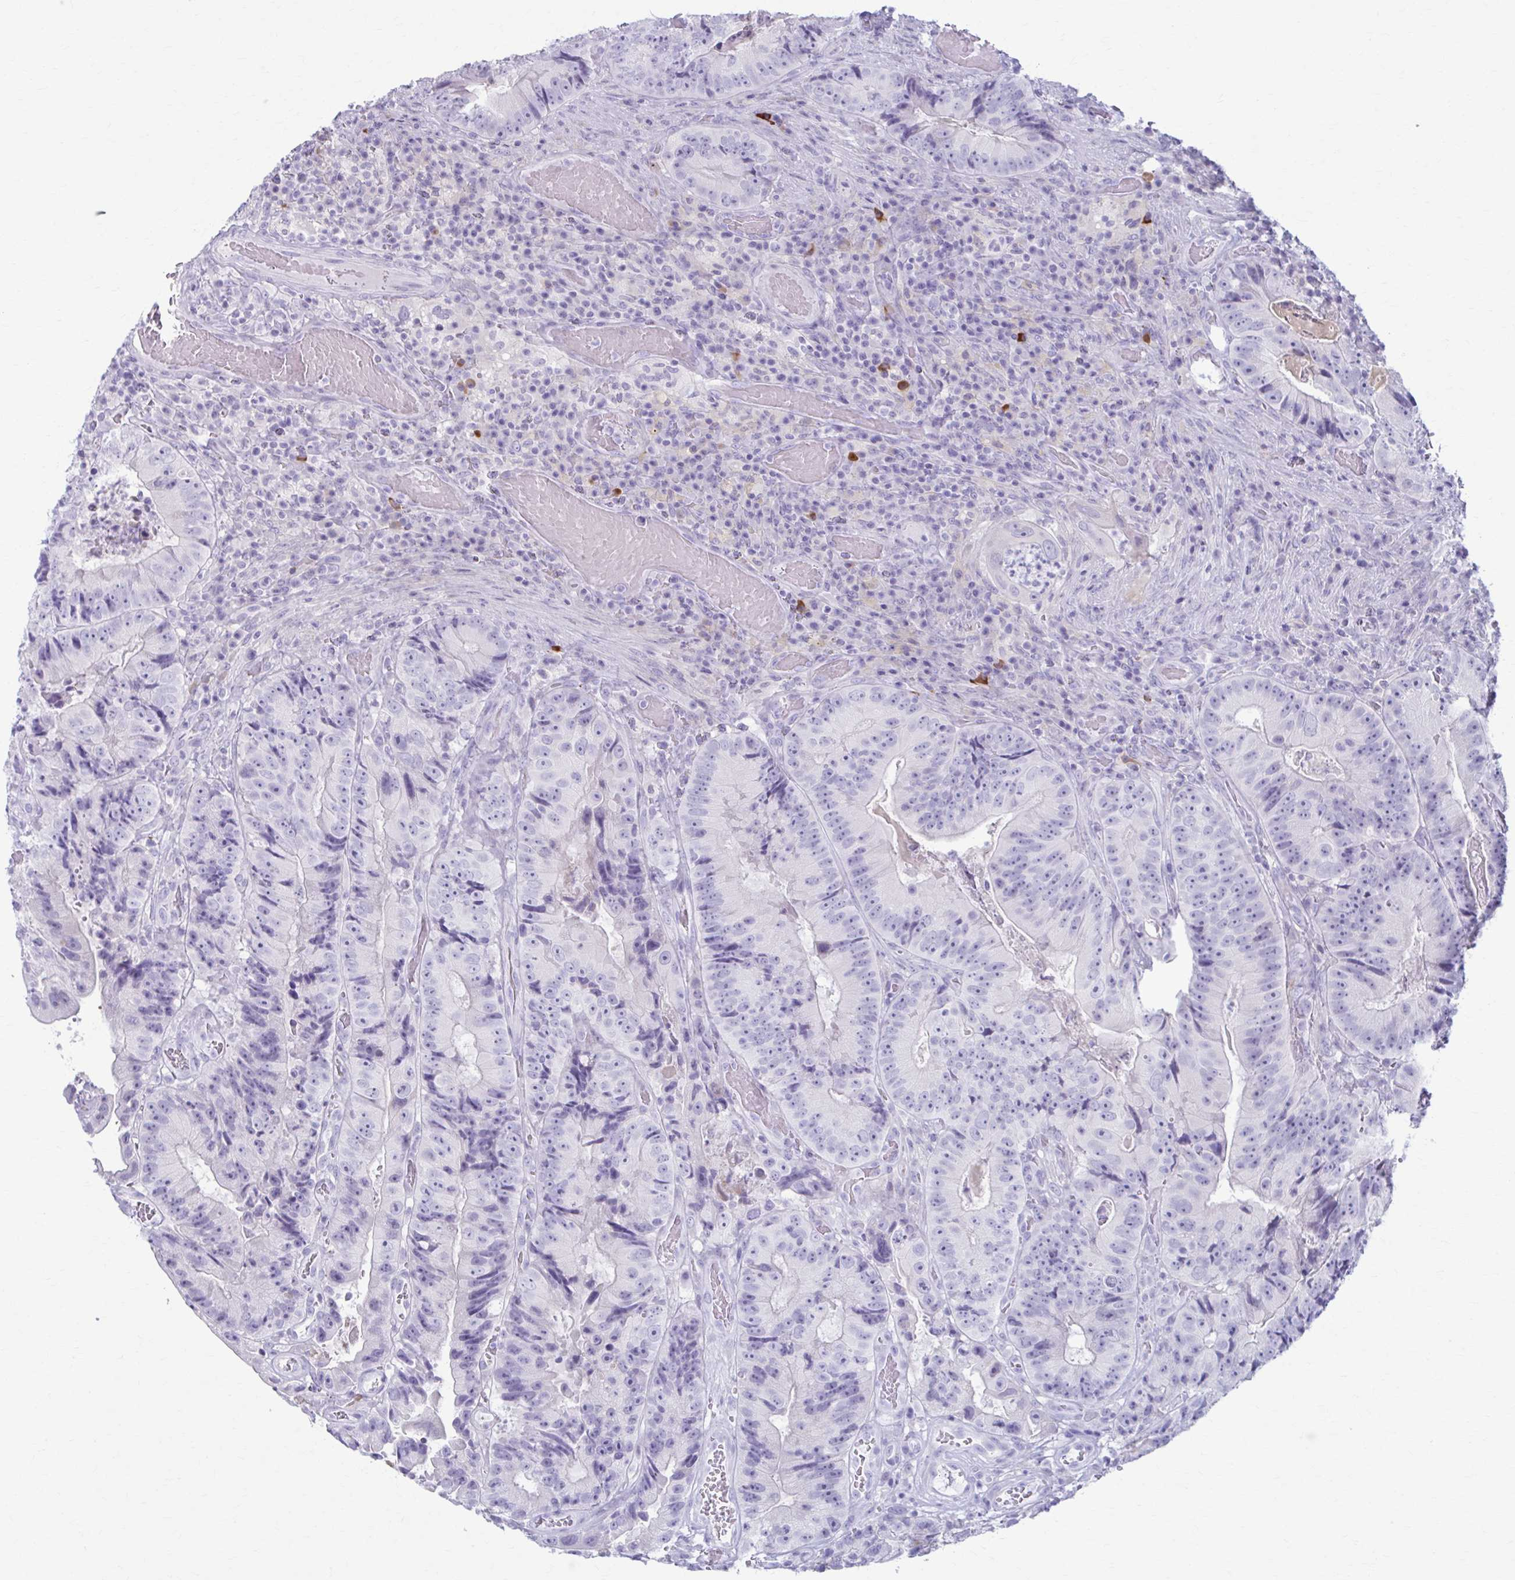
{"staining": {"intensity": "negative", "quantity": "none", "location": "none"}, "tissue": "colorectal cancer", "cell_type": "Tumor cells", "image_type": "cancer", "snomed": [{"axis": "morphology", "description": "Adenocarcinoma, NOS"}, {"axis": "topography", "description": "Colon"}], "caption": "Tumor cells are negative for brown protein staining in colorectal adenocarcinoma.", "gene": "LDLRAP1", "patient": {"sex": "female", "age": 86}}